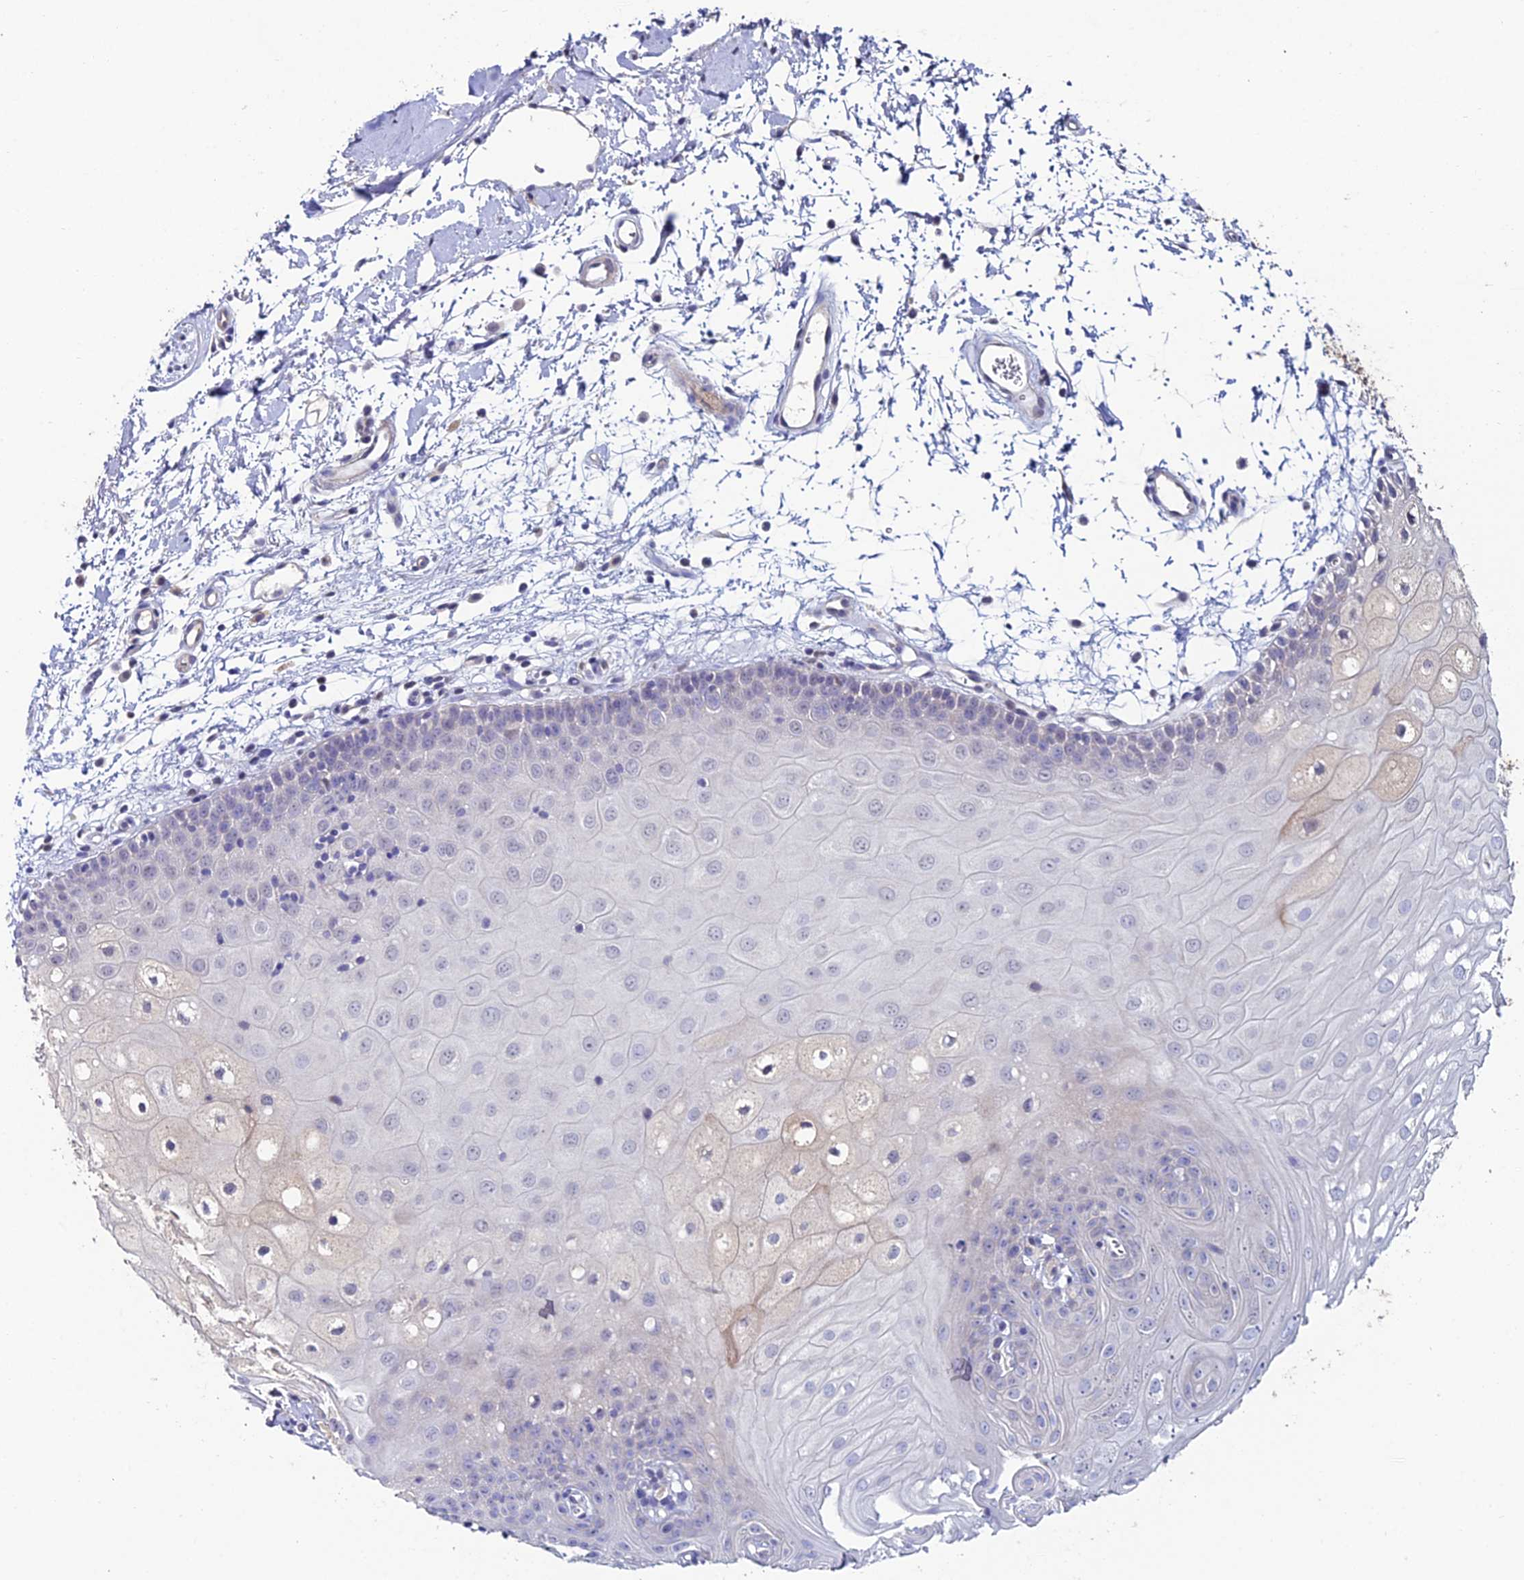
{"staining": {"intensity": "negative", "quantity": "none", "location": "none"}, "tissue": "oral mucosa", "cell_type": "Squamous epithelial cells", "image_type": "normal", "snomed": [{"axis": "morphology", "description": "Normal tissue, NOS"}, {"axis": "topography", "description": "Oral tissue"}, {"axis": "topography", "description": "Tounge, NOS"}], "caption": "Immunohistochemistry (IHC) micrograph of benign oral mucosa stained for a protein (brown), which displays no expression in squamous epithelial cells.", "gene": "ESRRG", "patient": {"sex": "female", "age": 73}}